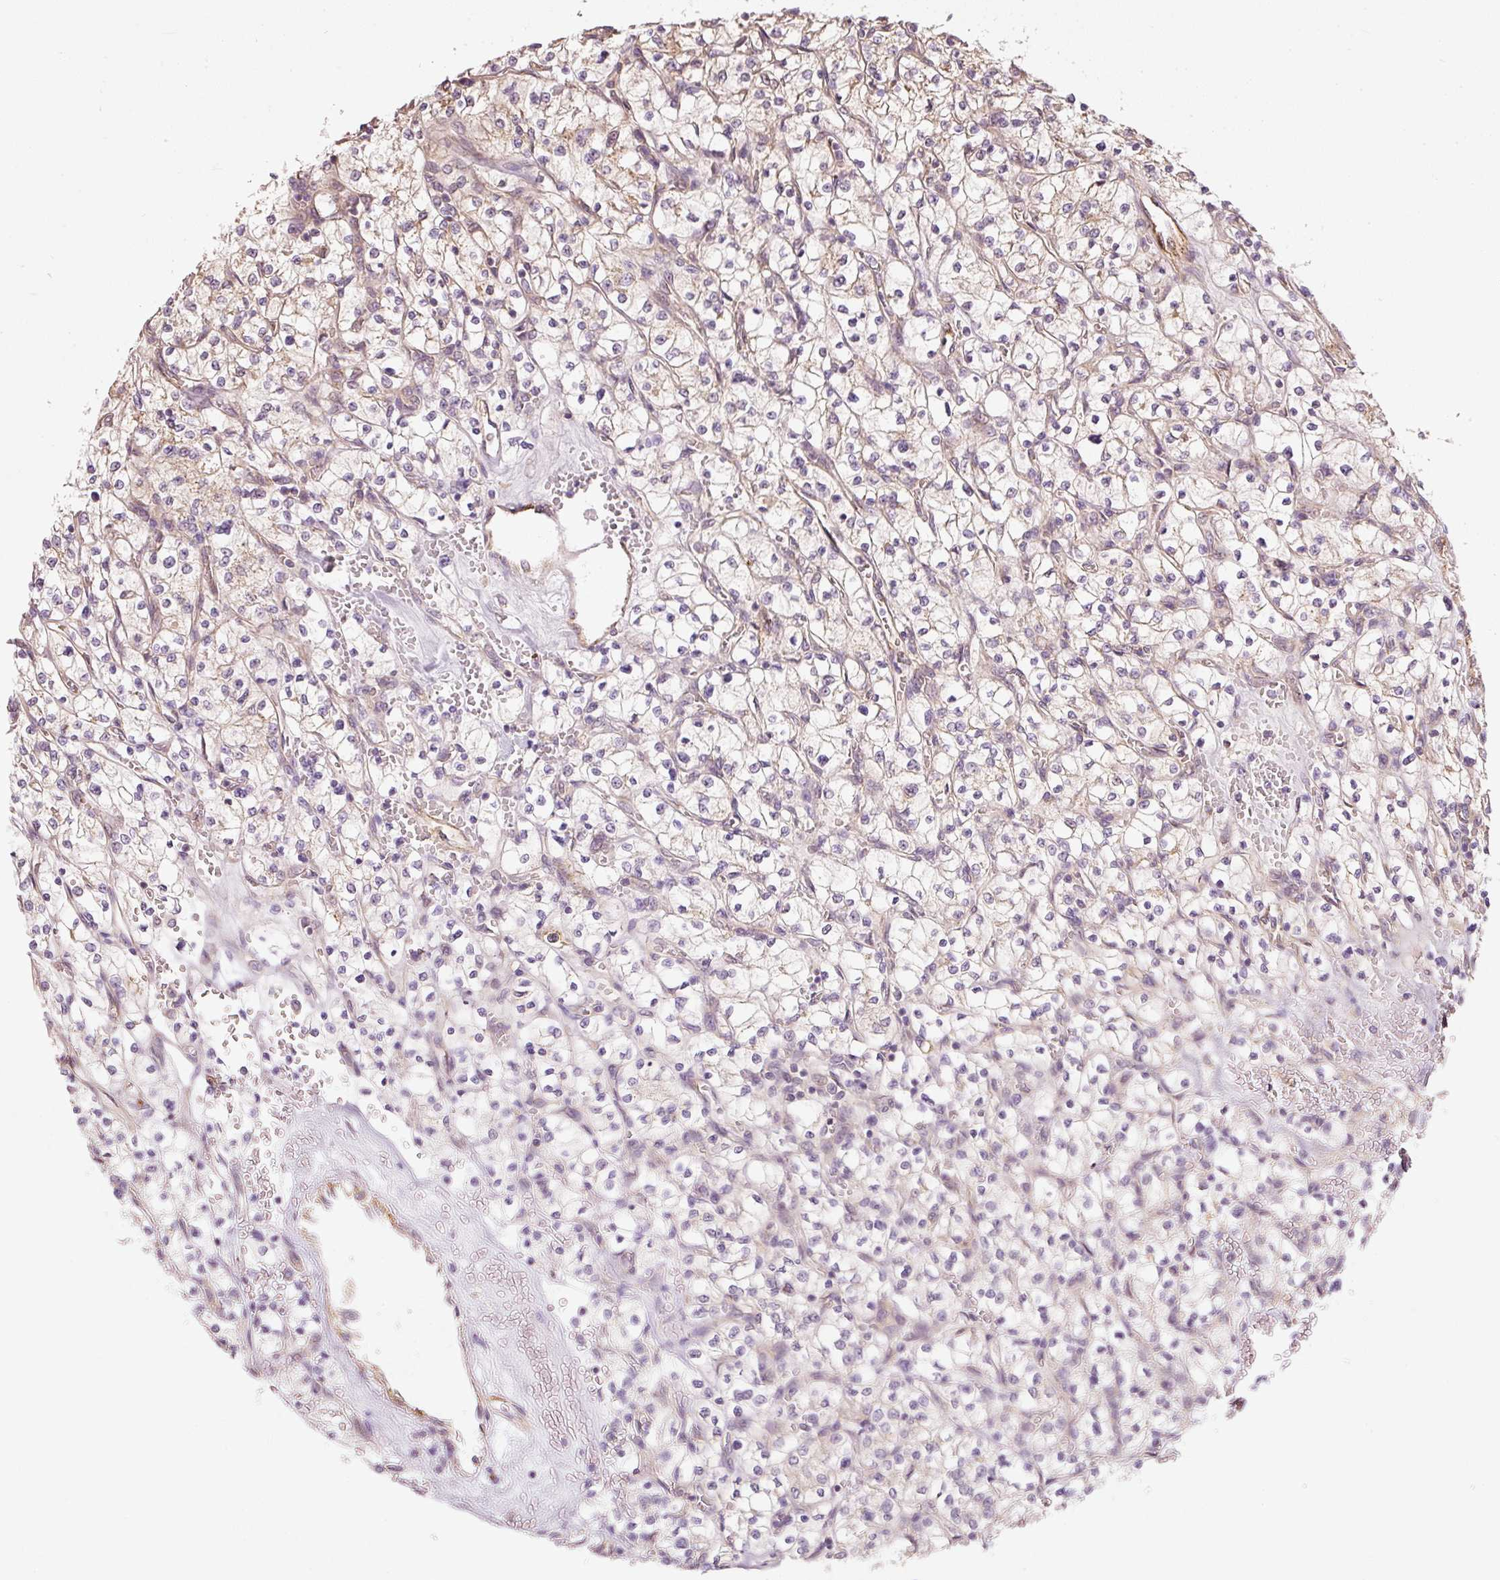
{"staining": {"intensity": "weak", "quantity": "25%-75%", "location": "cytoplasmic/membranous"}, "tissue": "renal cancer", "cell_type": "Tumor cells", "image_type": "cancer", "snomed": [{"axis": "morphology", "description": "Adenocarcinoma, NOS"}, {"axis": "topography", "description": "Kidney"}], "caption": "Immunohistochemistry (IHC) of adenocarcinoma (renal) exhibits low levels of weak cytoplasmic/membranous staining in approximately 25%-75% of tumor cells.", "gene": "MTHFD1L", "patient": {"sex": "female", "age": 64}}